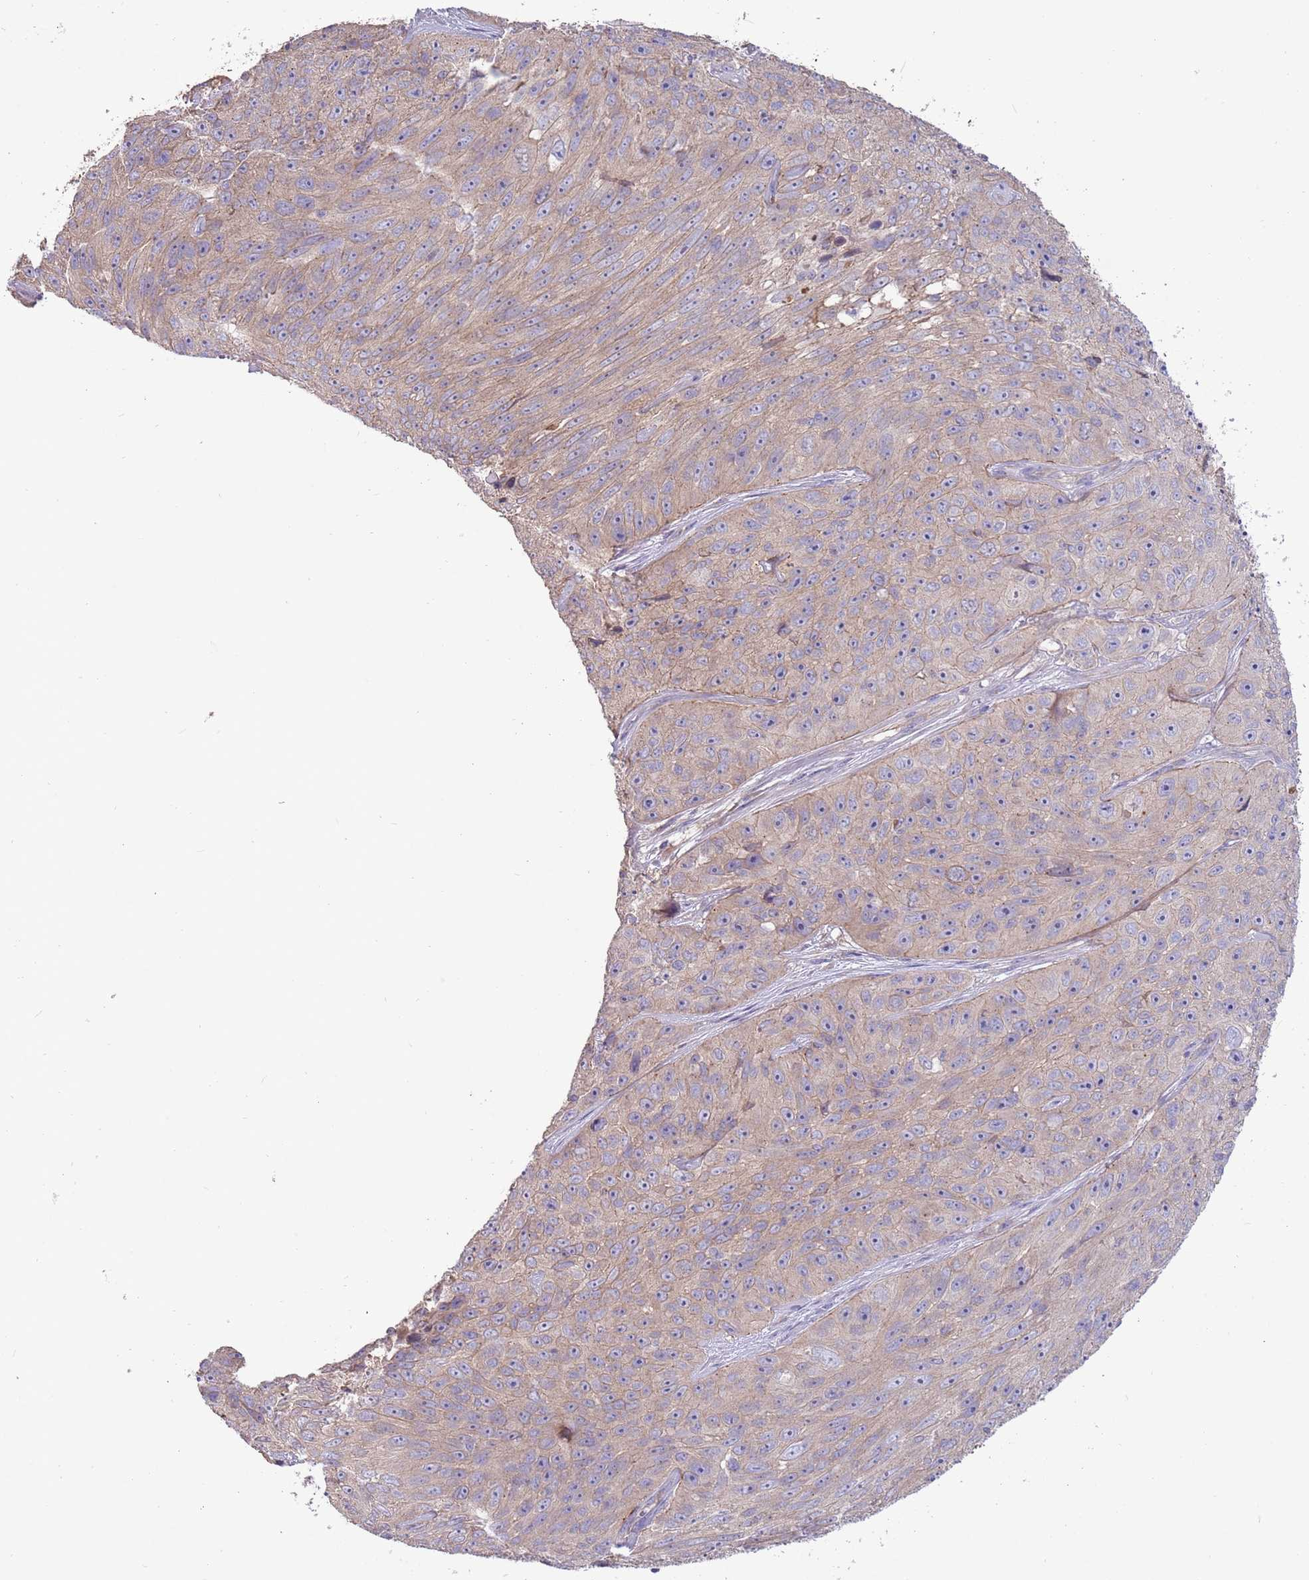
{"staining": {"intensity": "weak", "quantity": ">75%", "location": "cytoplasmic/membranous"}, "tissue": "skin cancer", "cell_type": "Tumor cells", "image_type": "cancer", "snomed": [{"axis": "morphology", "description": "Squamous cell carcinoma, NOS"}, {"axis": "topography", "description": "Skin"}], "caption": "An immunohistochemistry photomicrograph of tumor tissue is shown. Protein staining in brown shows weak cytoplasmic/membranous positivity in skin cancer (squamous cell carcinoma) within tumor cells.", "gene": "TRMO", "patient": {"sex": "female", "age": 87}}